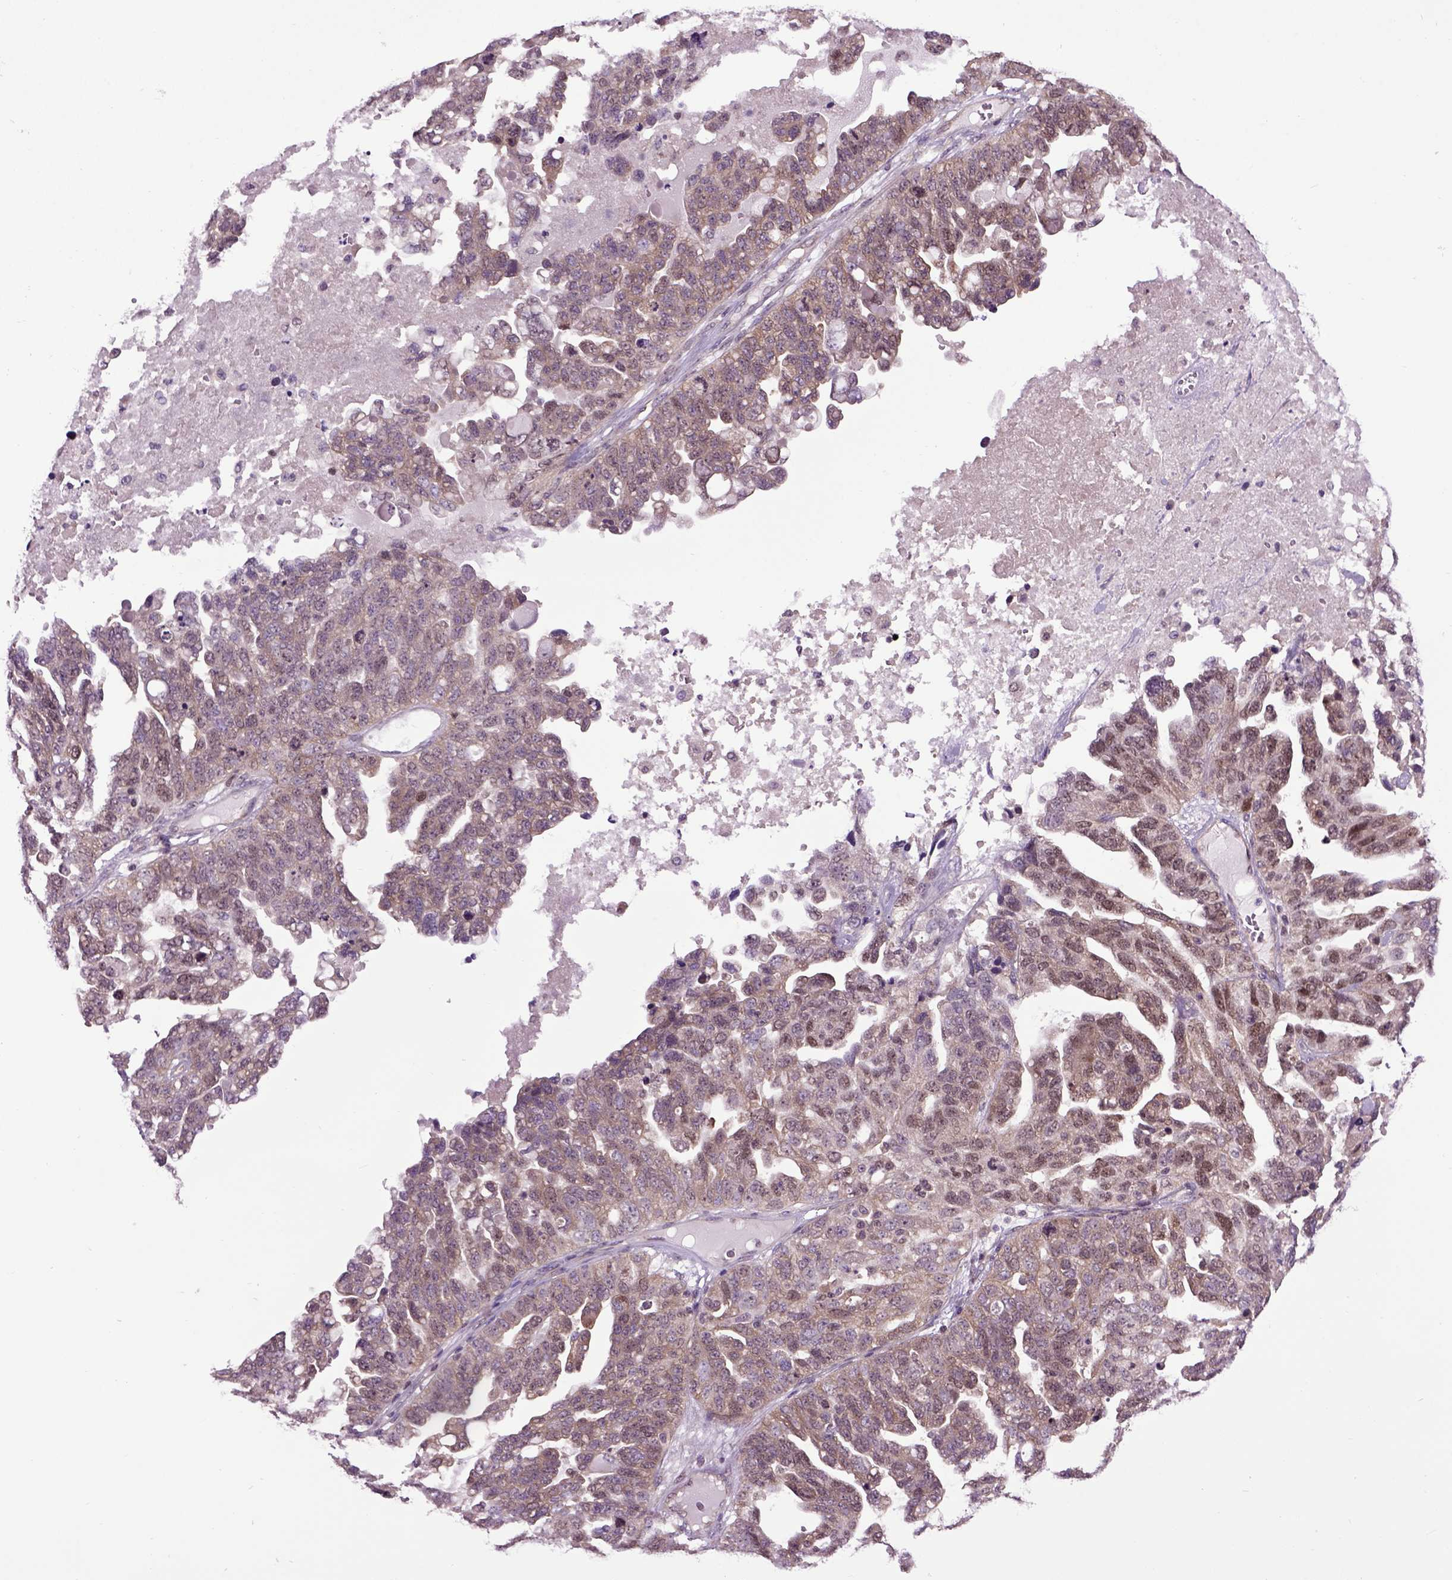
{"staining": {"intensity": "moderate", "quantity": ">75%", "location": "cytoplasmic/membranous,nuclear"}, "tissue": "ovarian cancer", "cell_type": "Tumor cells", "image_type": "cancer", "snomed": [{"axis": "morphology", "description": "Cystadenocarcinoma, serous, NOS"}, {"axis": "topography", "description": "Ovary"}], "caption": "A brown stain shows moderate cytoplasmic/membranous and nuclear expression of a protein in human ovarian cancer tumor cells.", "gene": "WDR48", "patient": {"sex": "female", "age": 71}}